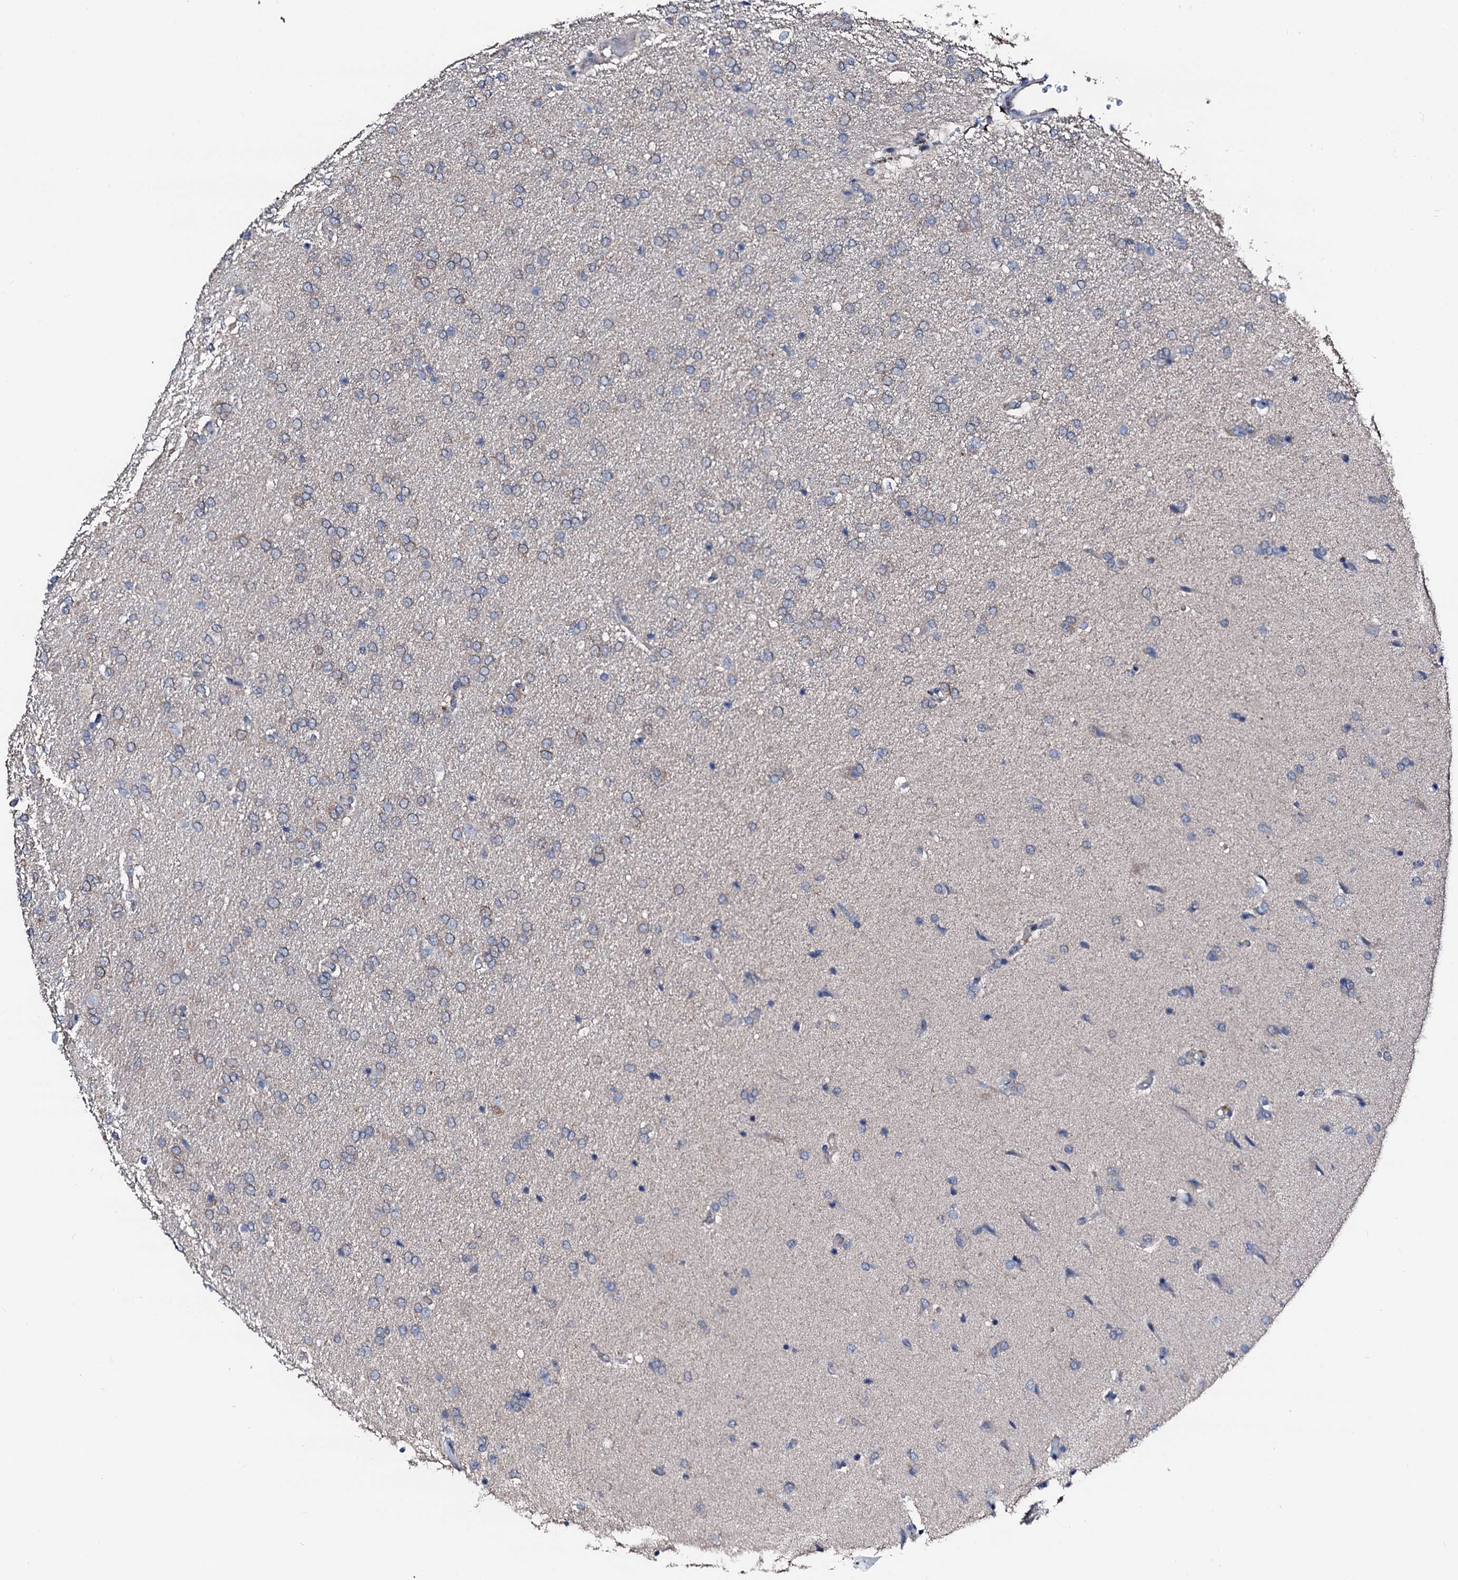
{"staining": {"intensity": "weak", "quantity": "<25%", "location": "cytoplasmic/membranous"}, "tissue": "glioma", "cell_type": "Tumor cells", "image_type": "cancer", "snomed": [{"axis": "morphology", "description": "Glioma, malignant, High grade"}, {"axis": "topography", "description": "Brain"}], "caption": "Immunohistochemistry (IHC) photomicrograph of glioma stained for a protein (brown), which displays no expression in tumor cells.", "gene": "TRAFD1", "patient": {"sex": "male", "age": 72}}